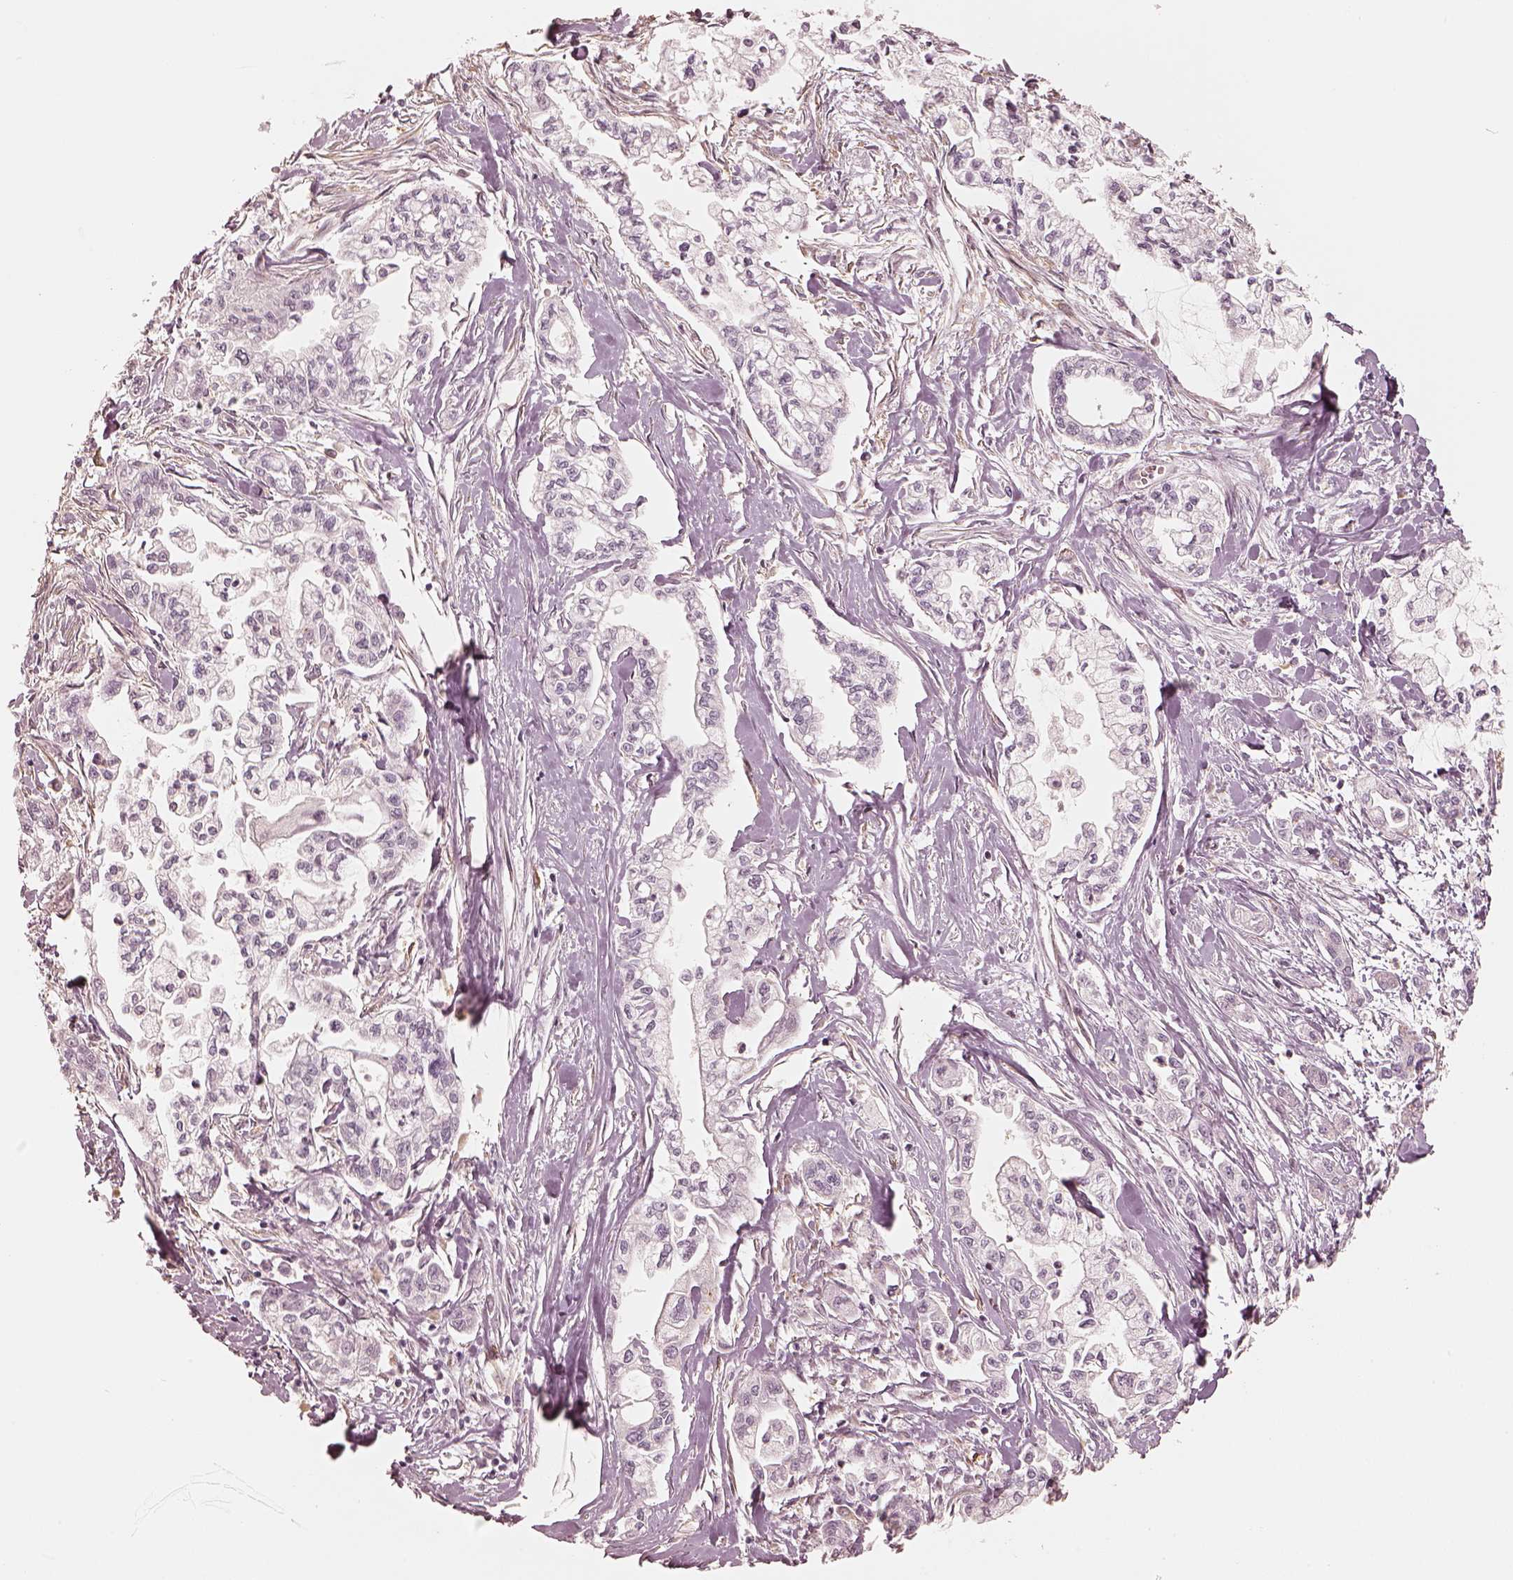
{"staining": {"intensity": "negative", "quantity": "none", "location": "none"}, "tissue": "pancreatic cancer", "cell_type": "Tumor cells", "image_type": "cancer", "snomed": [{"axis": "morphology", "description": "Adenocarcinoma, NOS"}, {"axis": "topography", "description": "Pancreas"}], "caption": "High magnification brightfield microscopy of pancreatic cancer stained with DAB (3,3'-diaminobenzidine) (brown) and counterstained with hematoxylin (blue): tumor cells show no significant positivity.", "gene": "GORASP2", "patient": {"sex": "male", "age": 54}}